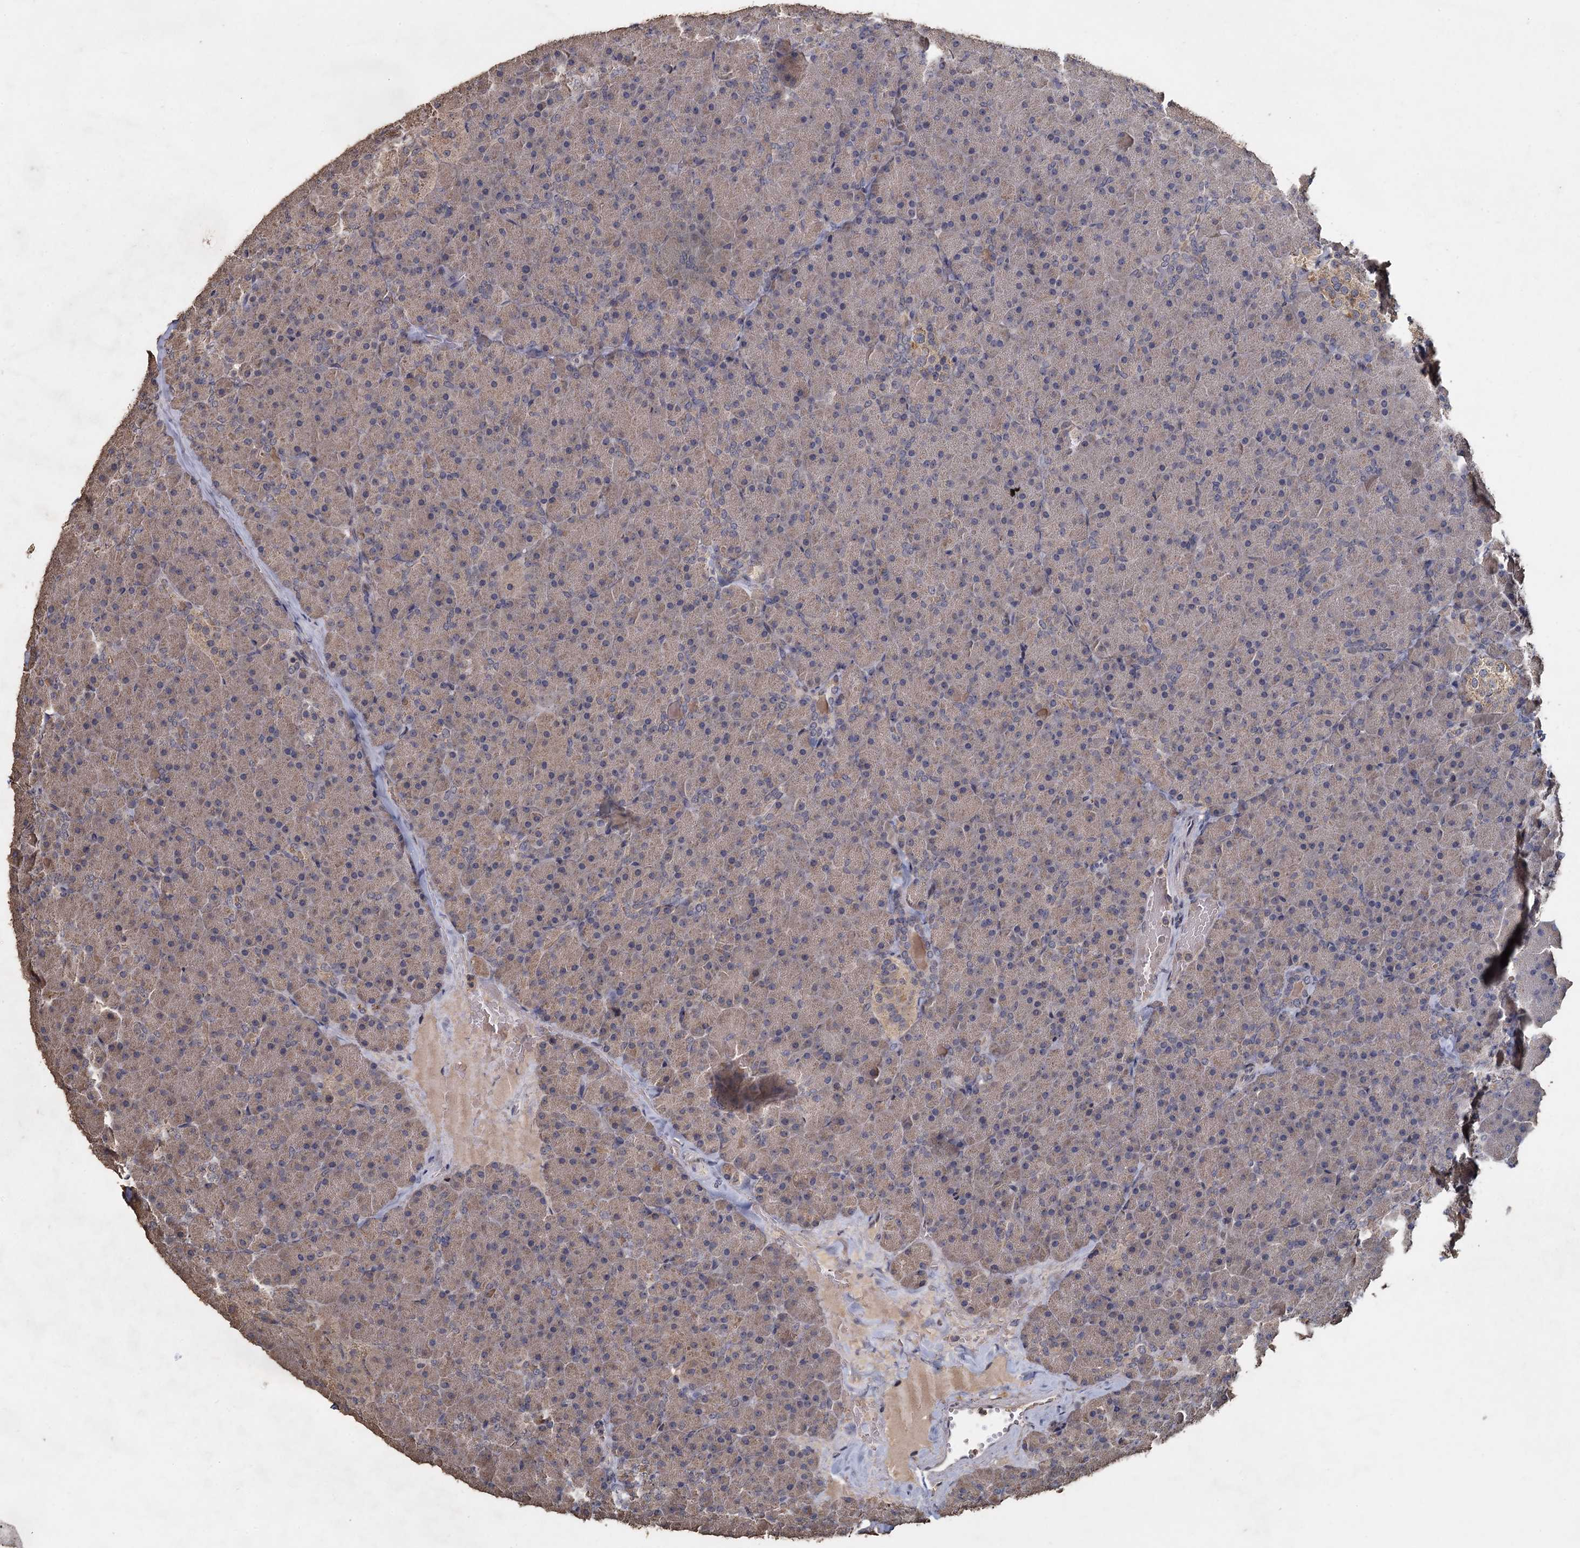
{"staining": {"intensity": "weak", "quantity": "<25%", "location": "cytoplasmic/membranous"}, "tissue": "pancreas", "cell_type": "Exocrine glandular cells", "image_type": "normal", "snomed": [{"axis": "morphology", "description": "Normal tissue, NOS"}, {"axis": "topography", "description": "Pancreas"}], "caption": "Immunohistochemistry of normal pancreas reveals no staining in exocrine glandular cells.", "gene": "CCDC61", "patient": {"sex": "male", "age": 36}}